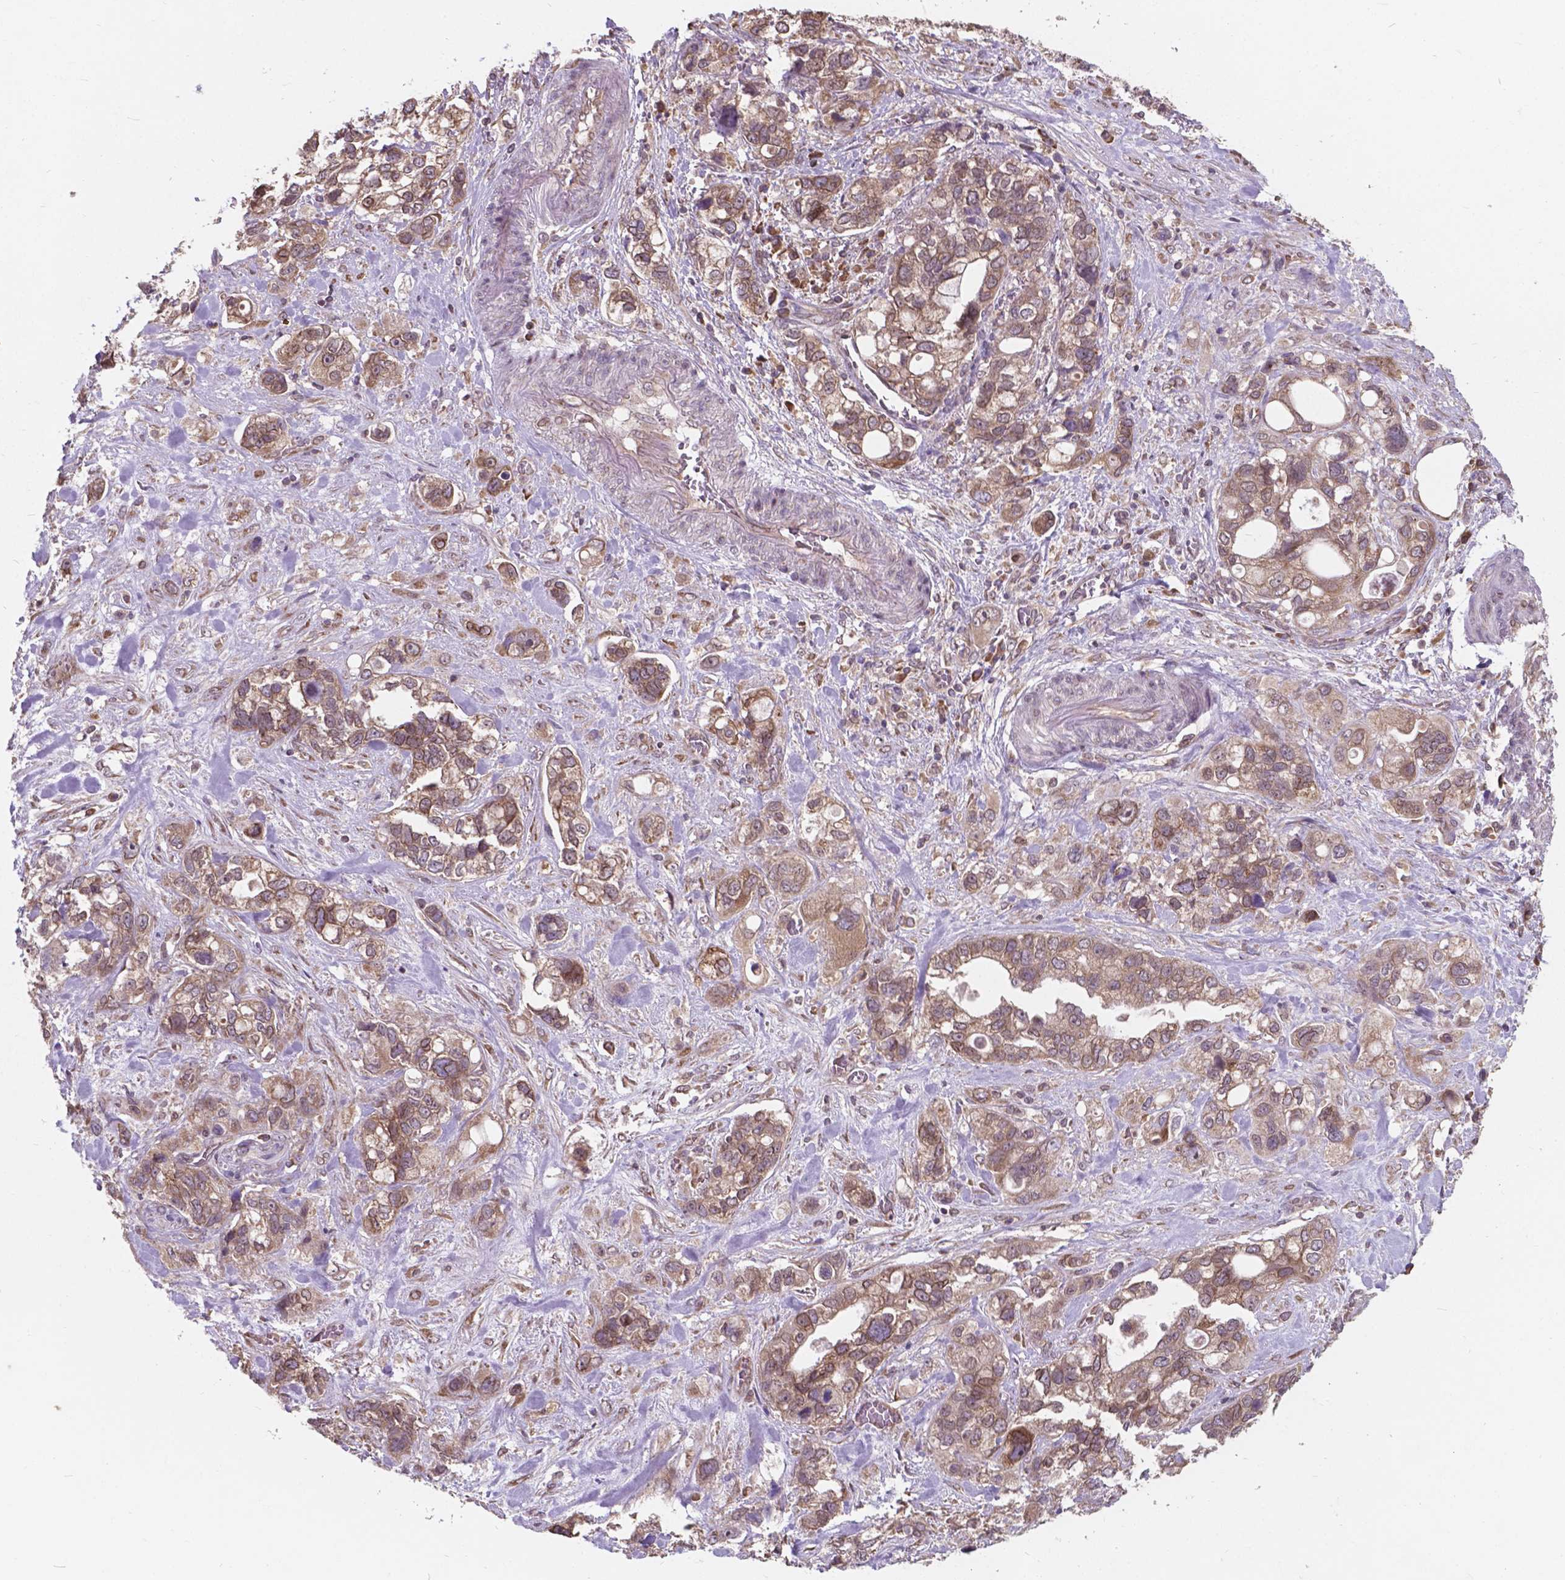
{"staining": {"intensity": "weak", "quantity": "25%-75%", "location": "cytoplasmic/membranous,nuclear"}, "tissue": "stomach cancer", "cell_type": "Tumor cells", "image_type": "cancer", "snomed": [{"axis": "morphology", "description": "Adenocarcinoma, NOS"}, {"axis": "topography", "description": "Stomach, upper"}], "caption": "Immunohistochemical staining of stomach cancer (adenocarcinoma) shows weak cytoplasmic/membranous and nuclear protein expression in about 25%-75% of tumor cells. (DAB (3,3'-diaminobenzidine) IHC with brightfield microscopy, high magnification).", "gene": "MRPL33", "patient": {"sex": "female", "age": 81}}